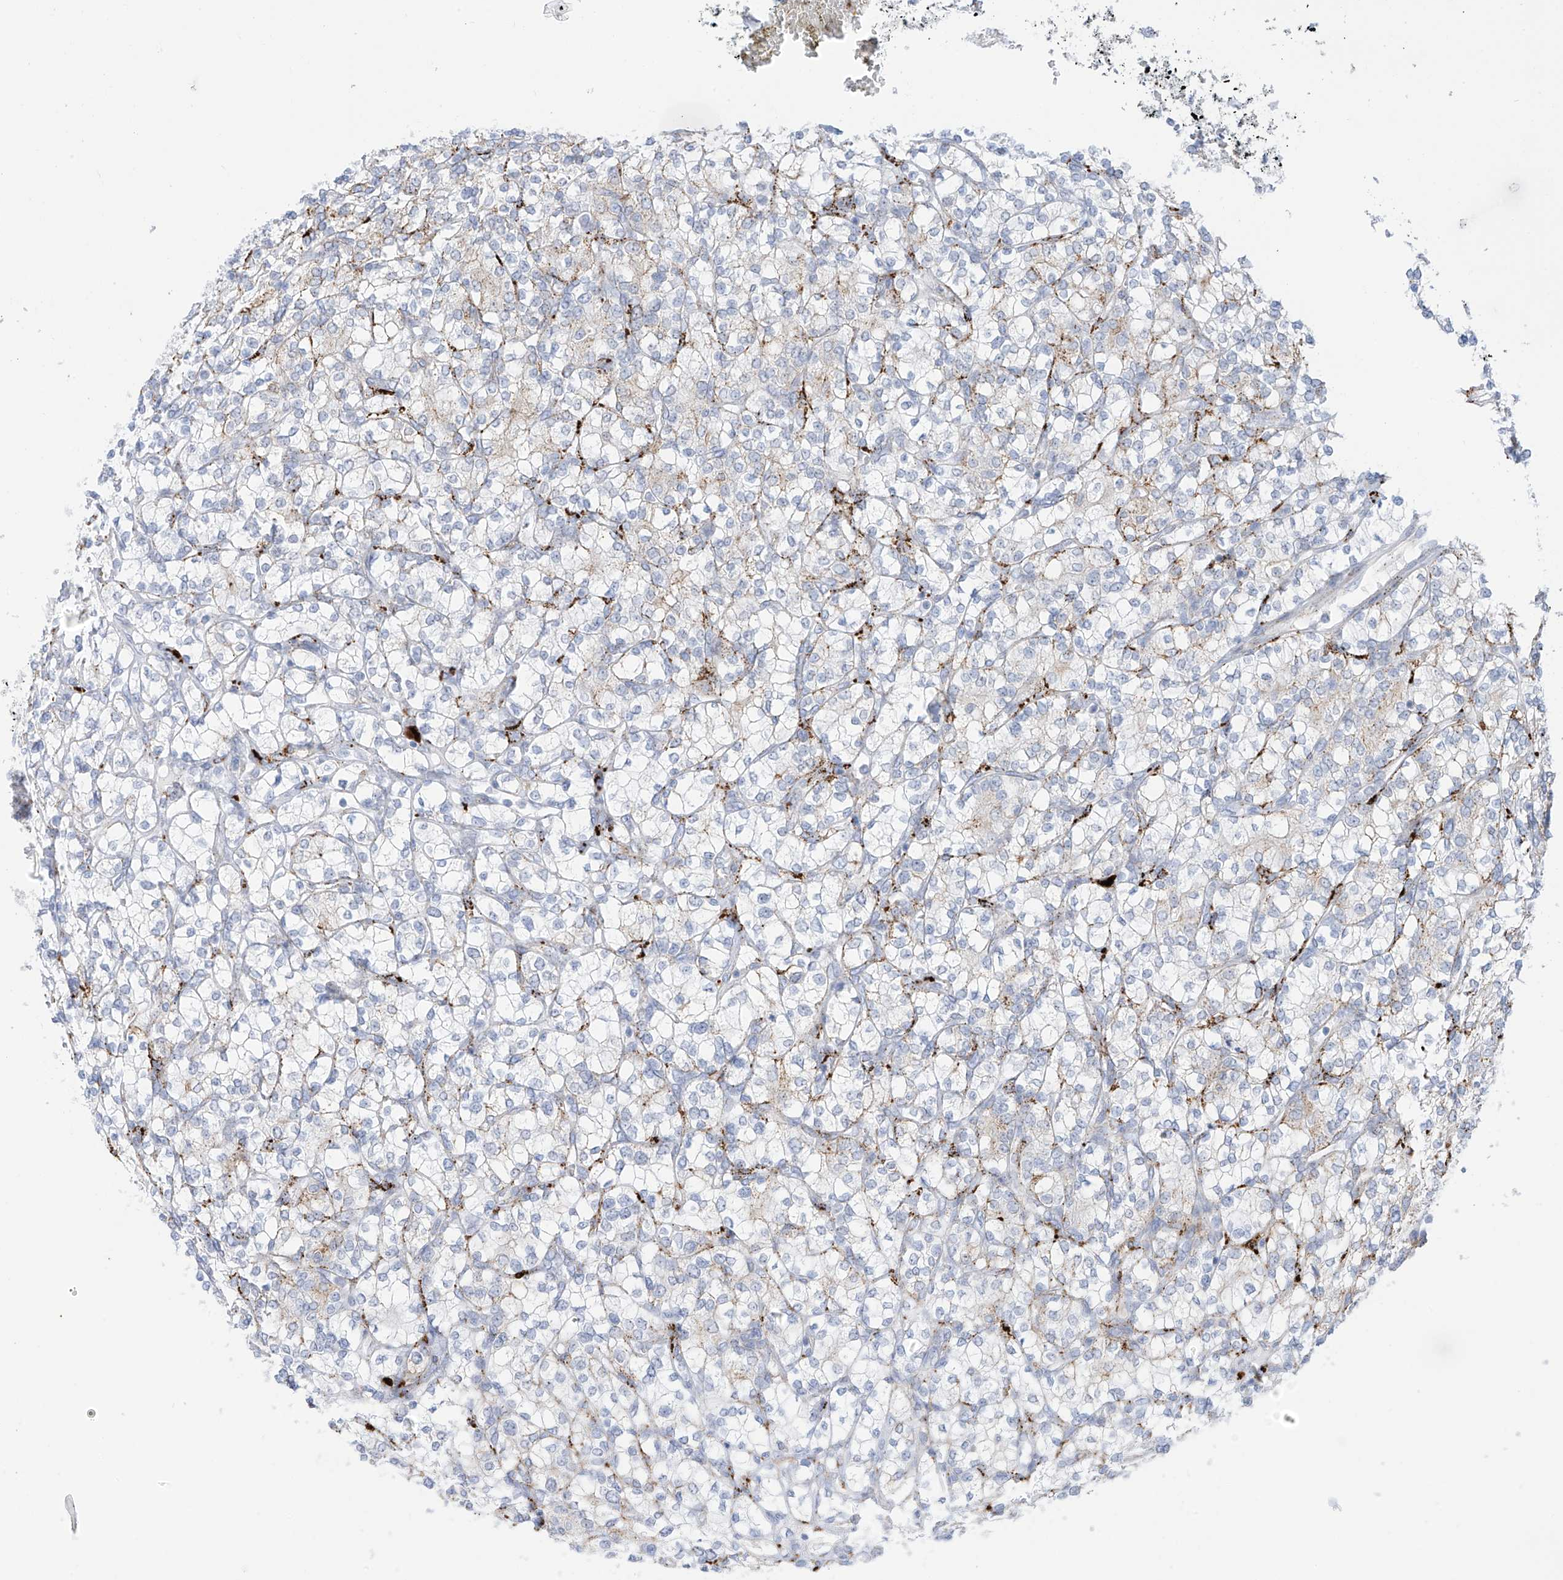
{"staining": {"intensity": "weak", "quantity": "<25%", "location": "cytoplasmic/membranous"}, "tissue": "renal cancer", "cell_type": "Tumor cells", "image_type": "cancer", "snomed": [{"axis": "morphology", "description": "Adenocarcinoma, NOS"}, {"axis": "topography", "description": "Kidney"}], "caption": "Immunohistochemistry (IHC) image of neoplastic tissue: human renal adenocarcinoma stained with DAB displays no significant protein positivity in tumor cells.", "gene": "PSPH", "patient": {"sex": "male", "age": 77}}